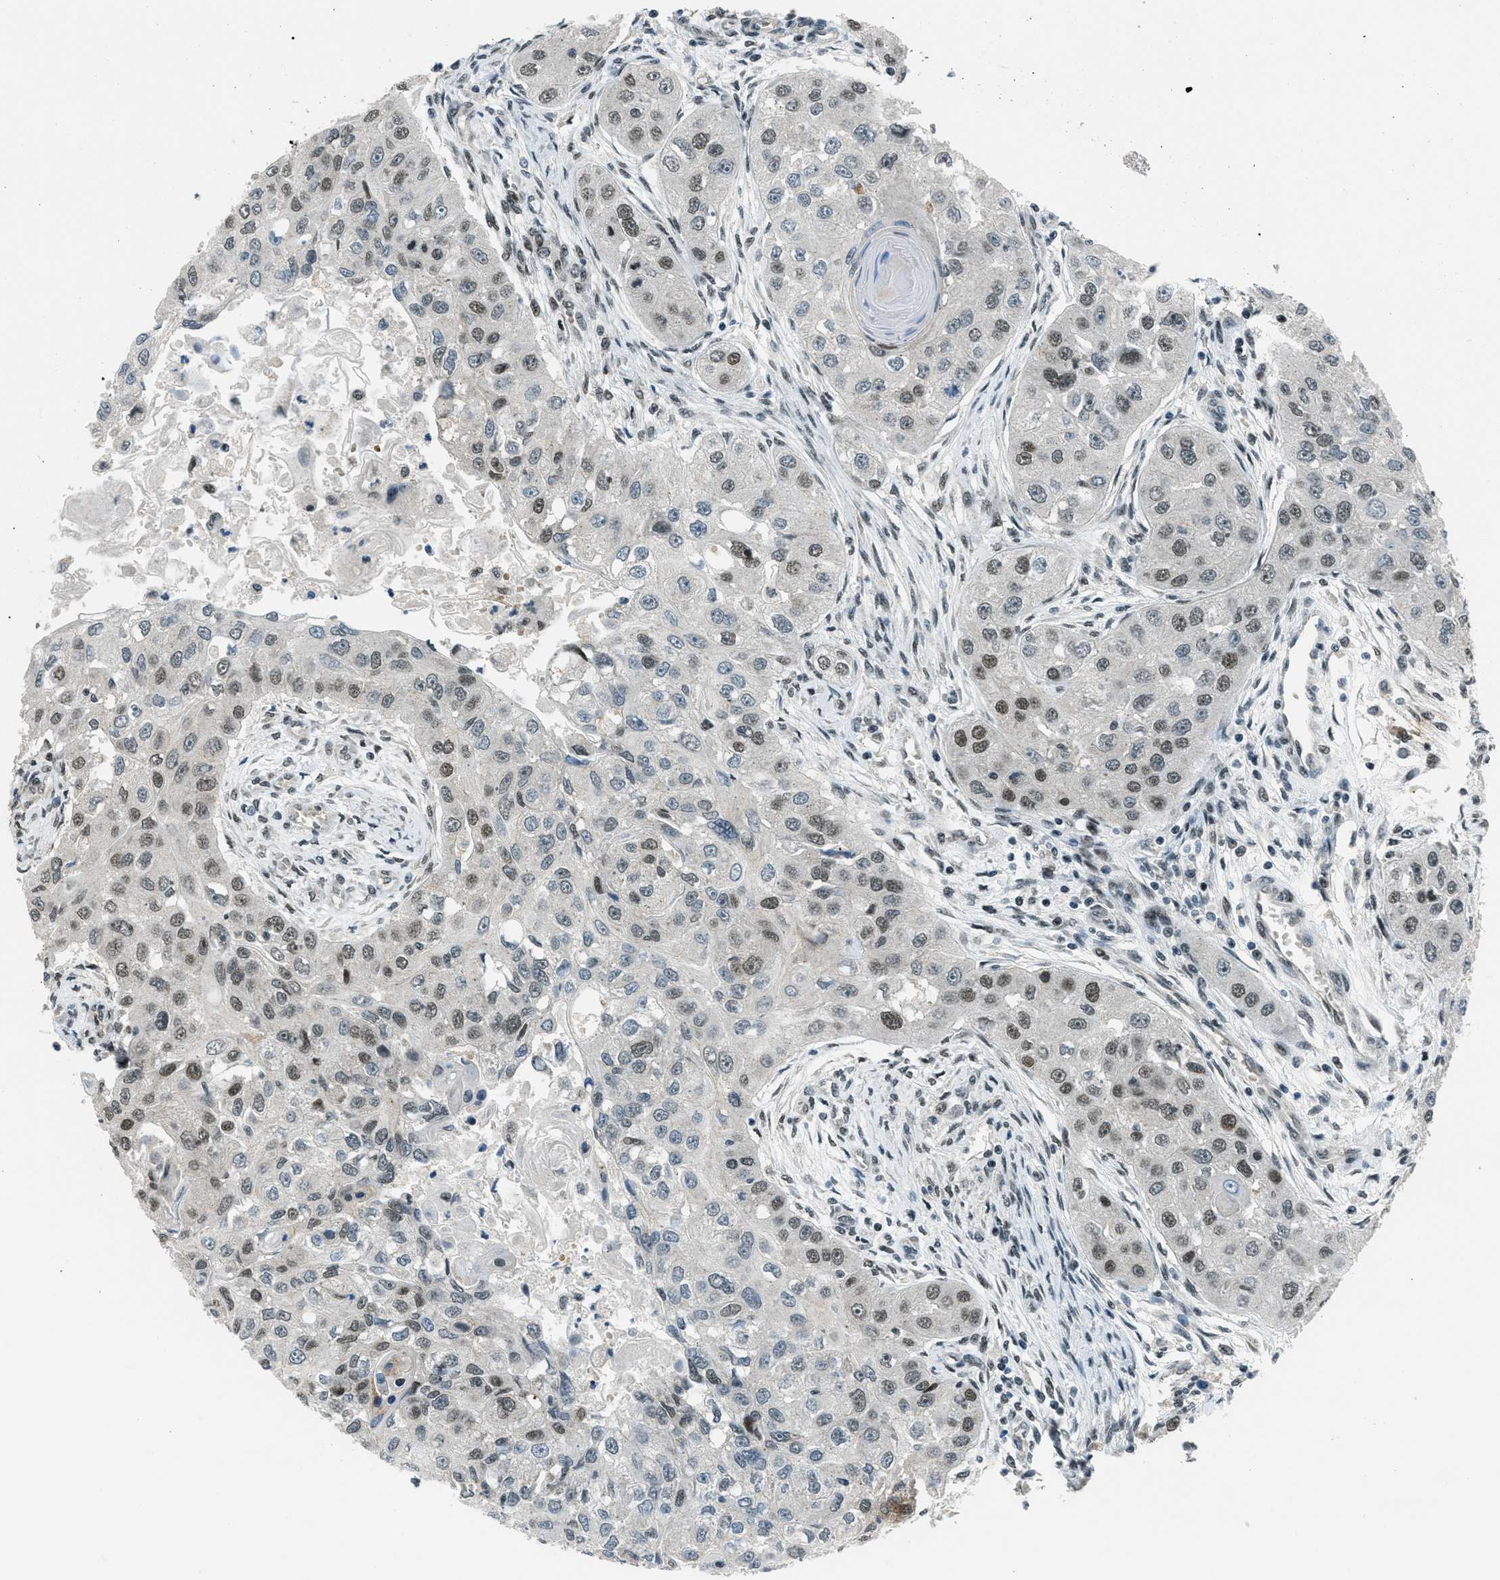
{"staining": {"intensity": "weak", "quantity": "25%-75%", "location": "nuclear"}, "tissue": "head and neck cancer", "cell_type": "Tumor cells", "image_type": "cancer", "snomed": [{"axis": "morphology", "description": "Normal tissue, NOS"}, {"axis": "morphology", "description": "Squamous cell carcinoma, NOS"}, {"axis": "topography", "description": "Skeletal muscle"}, {"axis": "topography", "description": "Head-Neck"}], "caption": "Immunohistochemistry (IHC) histopathology image of neoplastic tissue: human head and neck squamous cell carcinoma stained using IHC reveals low levels of weak protein expression localized specifically in the nuclear of tumor cells, appearing as a nuclear brown color.", "gene": "KLF6", "patient": {"sex": "male", "age": 51}}